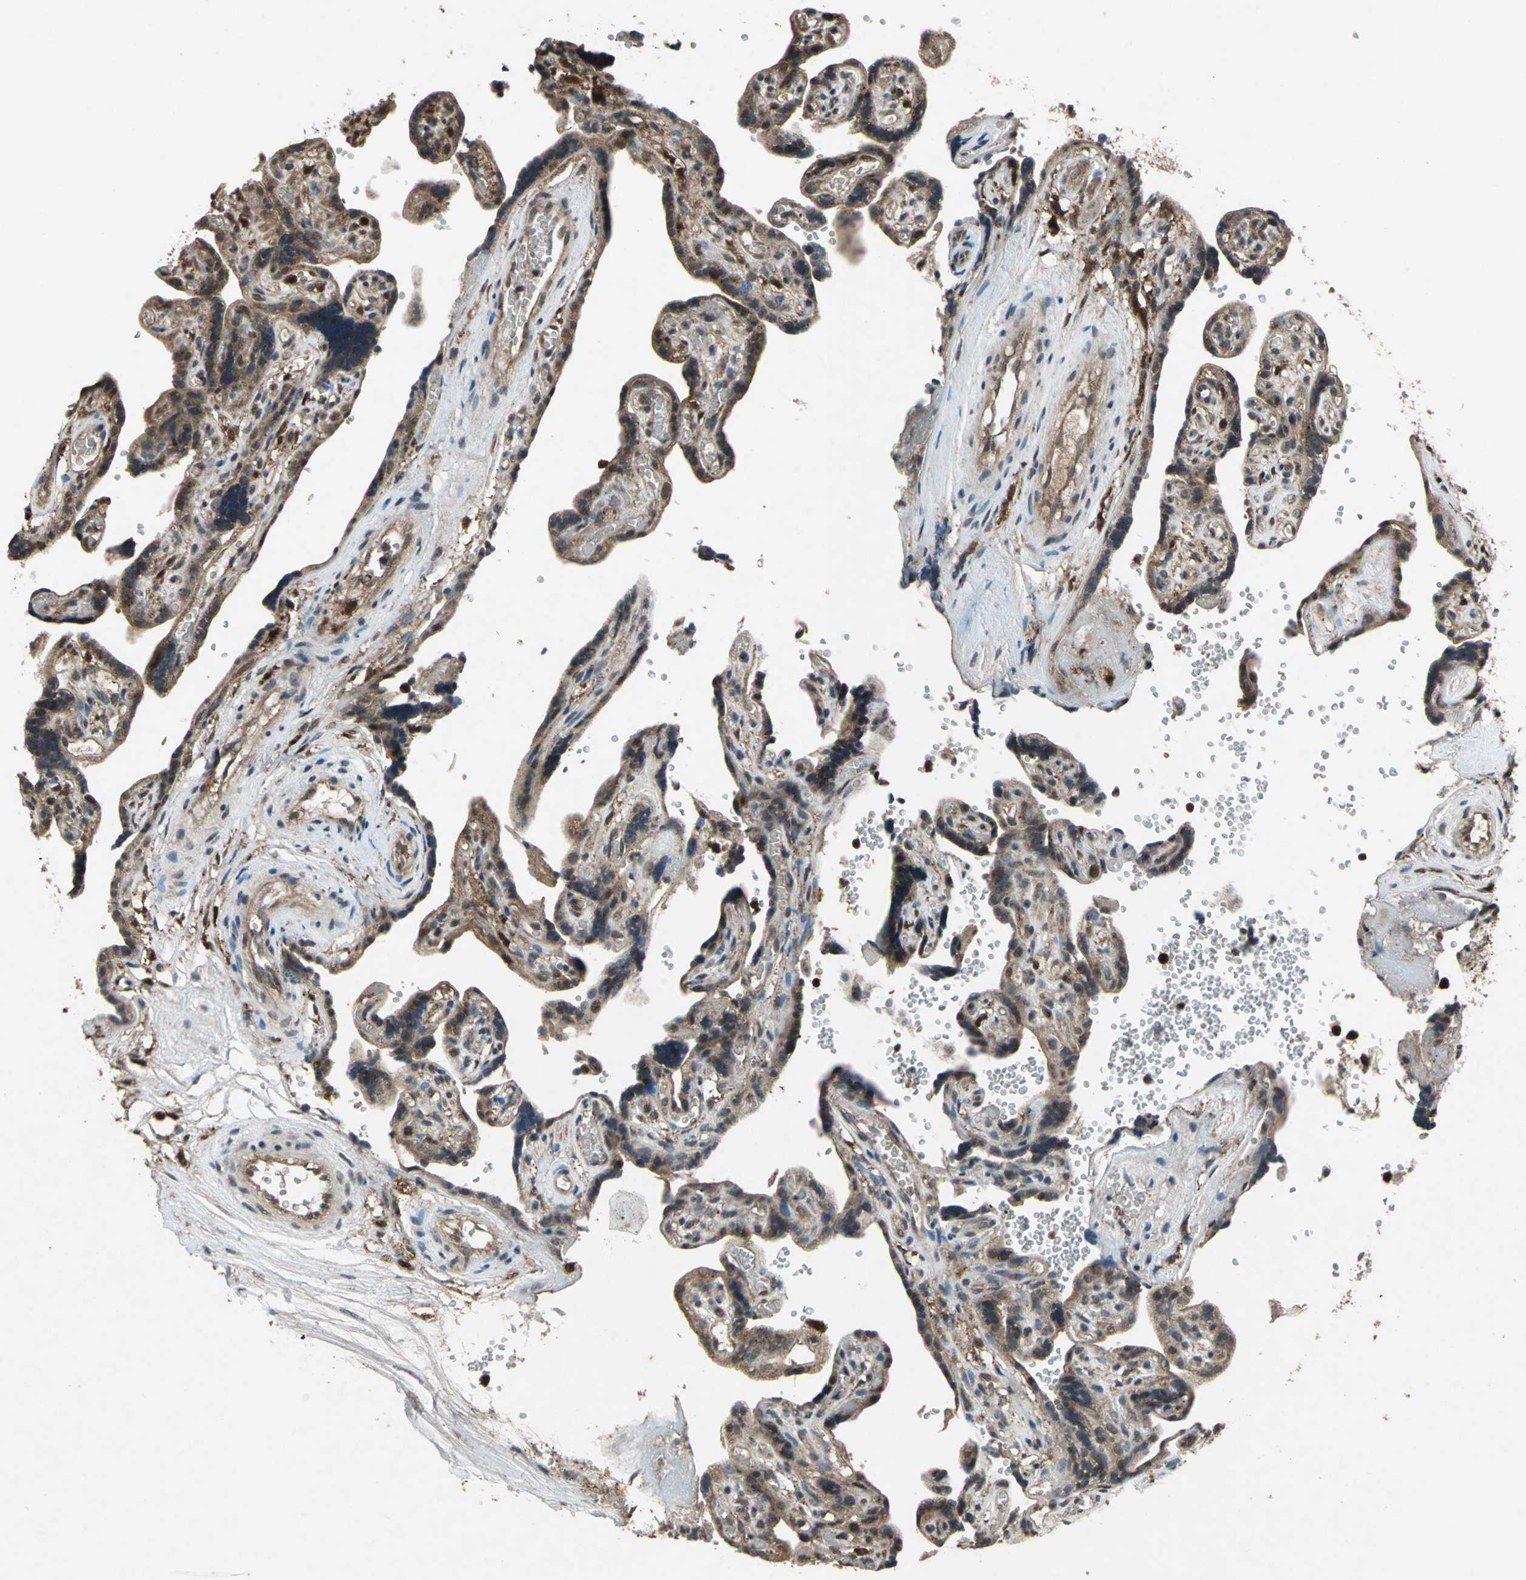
{"staining": {"intensity": "moderate", "quantity": ">75%", "location": "cytoplasmic/membranous"}, "tissue": "placenta", "cell_type": "Decidual cells", "image_type": "normal", "snomed": [{"axis": "morphology", "description": "Normal tissue, NOS"}, {"axis": "topography", "description": "Placenta"}], "caption": "High-power microscopy captured an immunohistochemistry photomicrograph of unremarkable placenta, revealing moderate cytoplasmic/membranous positivity in approximately >75% of decidual cells.", "gene": "PYCARD", "patient": {"sex": "female", "age": 30}}